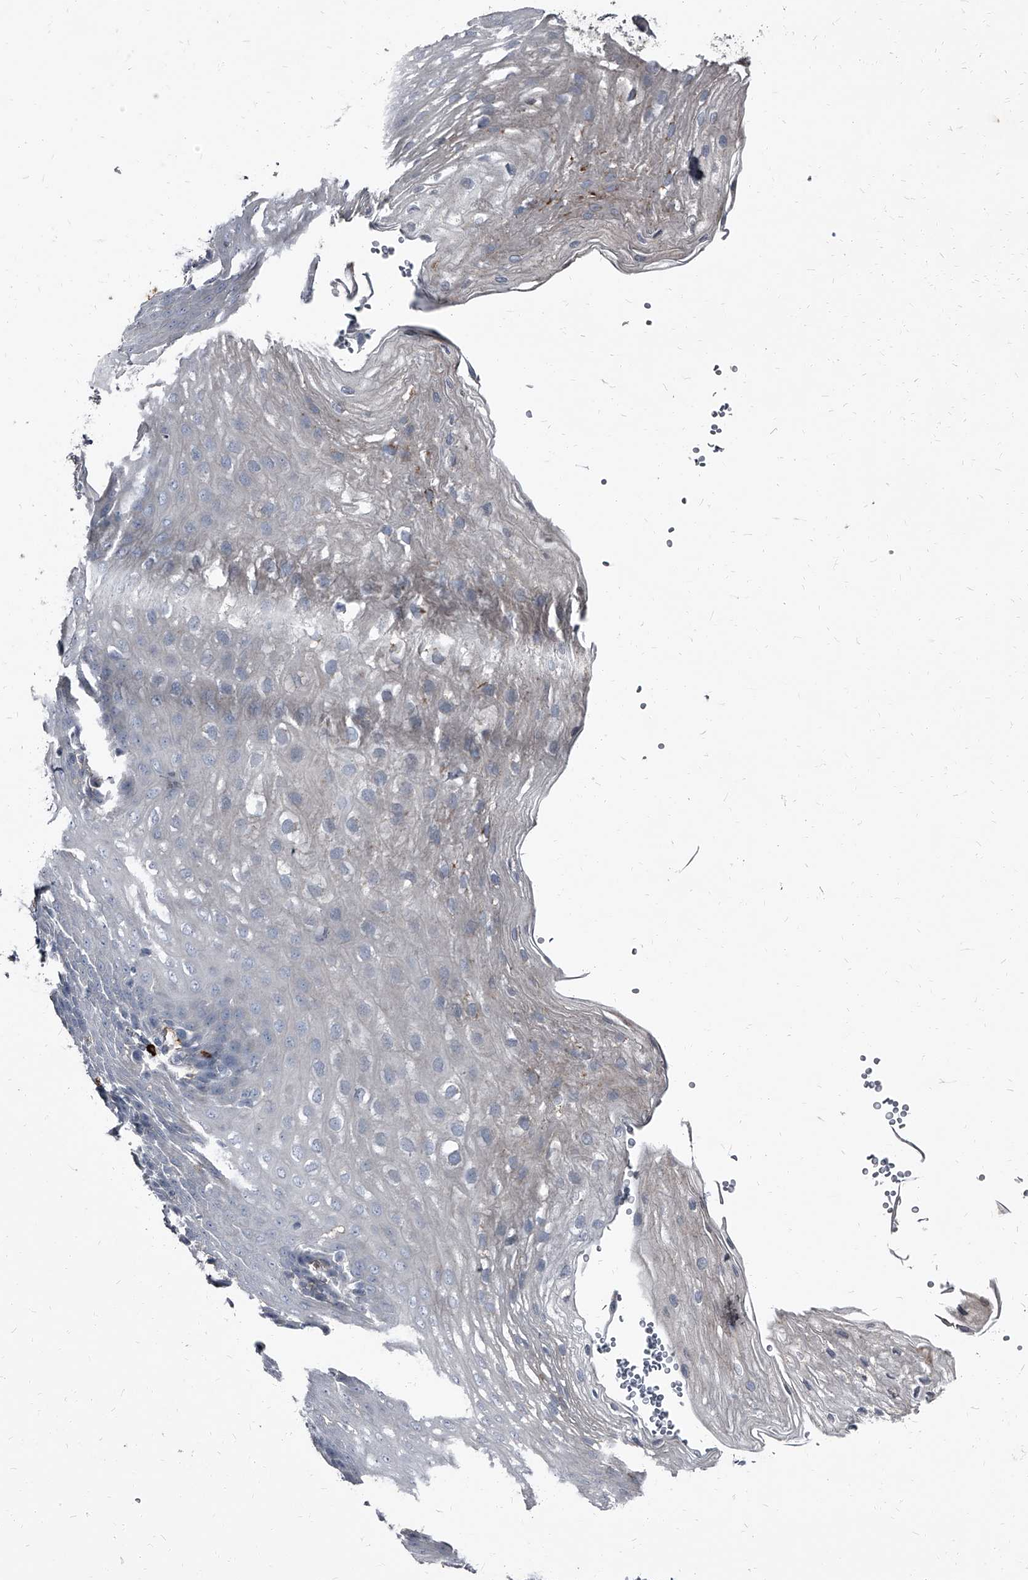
{"staining": {"intensity": "negative", "quantity": "none", "location": "none"}, "tissue": "esophagus", "cell_type": "Squamous epithelial cells", "image_type": "normal", "snomed": [{"axis": "morphology", "description": "Normal tissue, NOS"}, {"axis": "topography", "description": "Esophagus"}], "caption": "IHC of normal esophagus demonstrates no expression in squamous epithelial cells.", "gene": "PGLYRP3", "patient": {"sex": "female", "age": 66}}